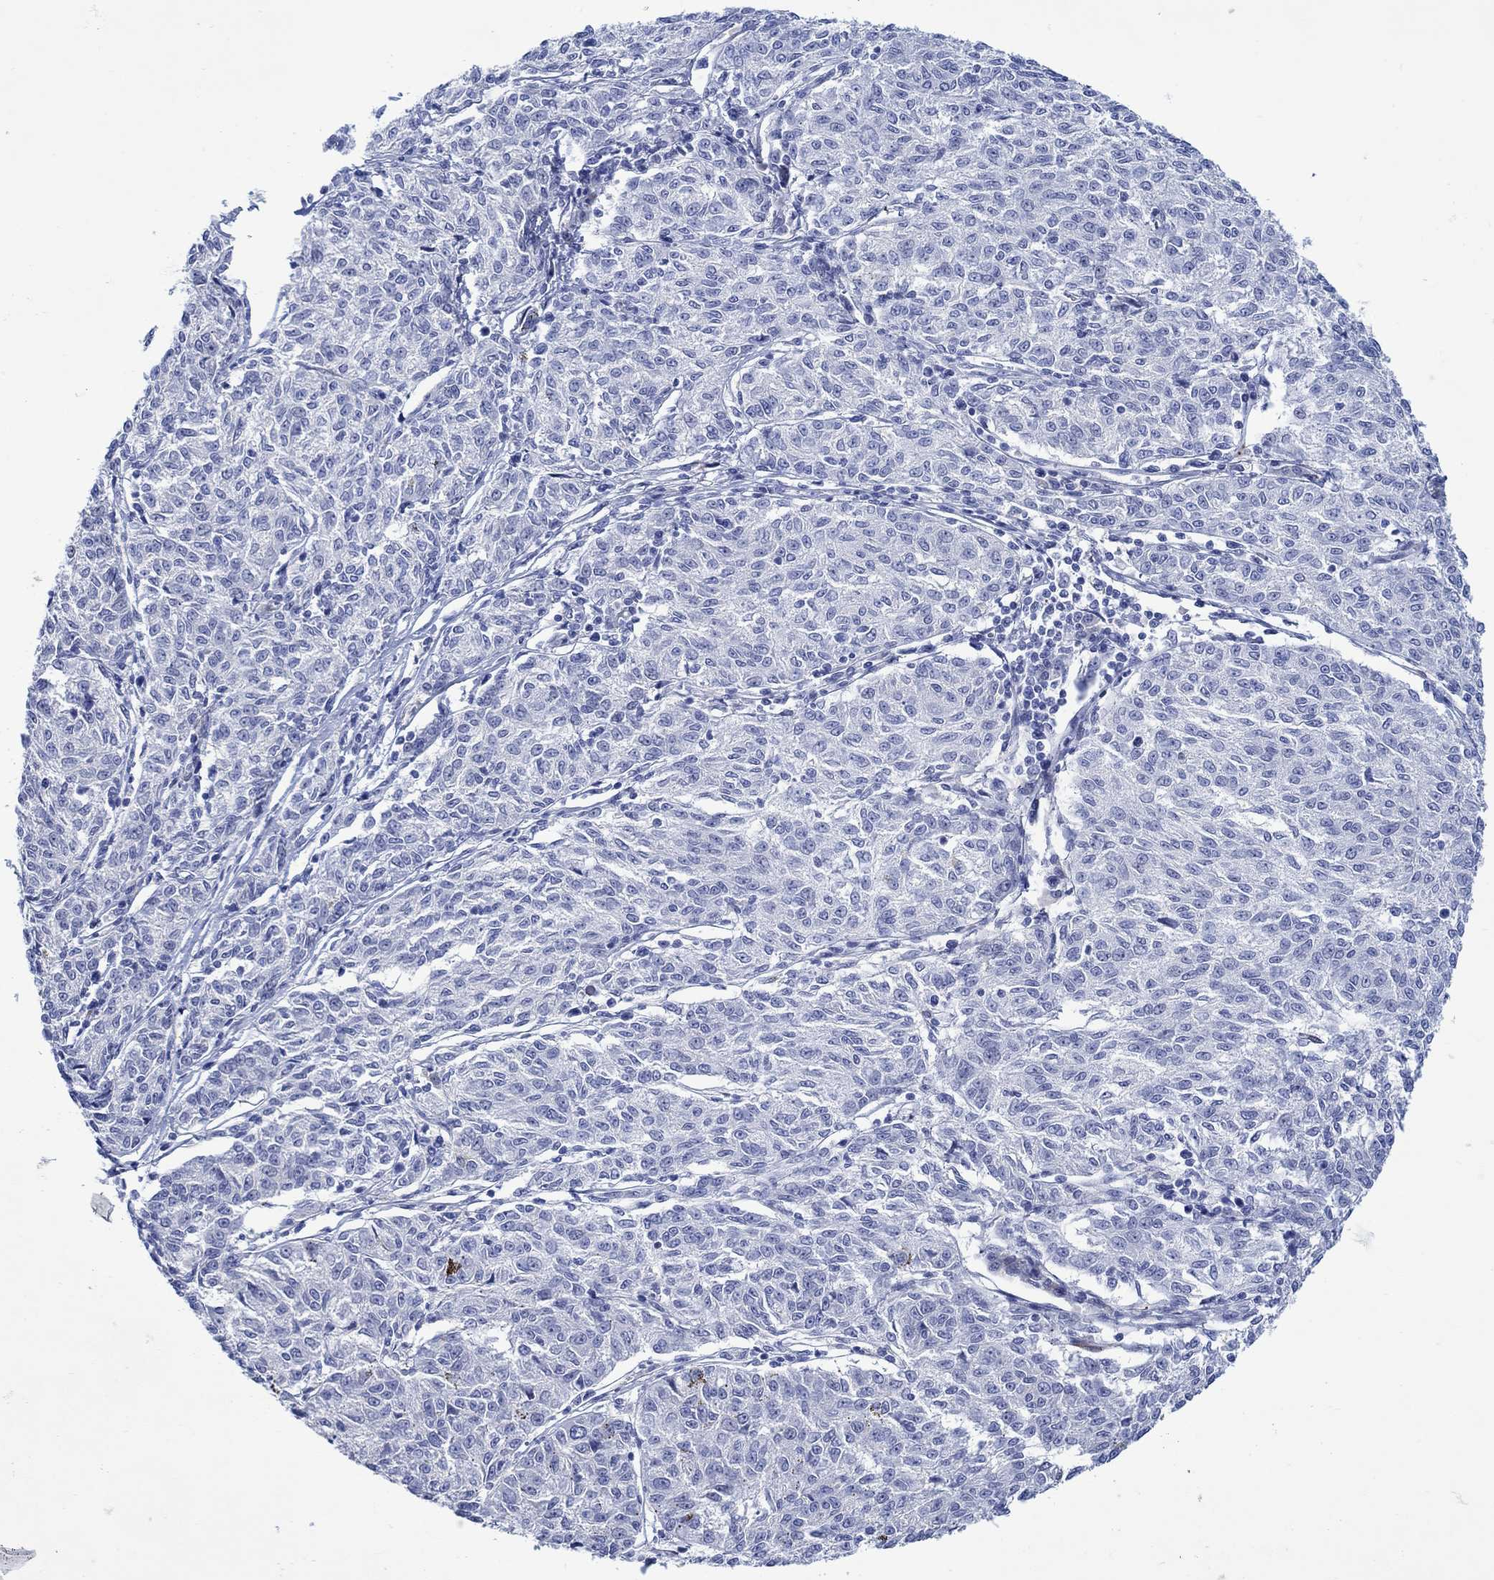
{"staining": {"intensity": "negative", "quantity": "none", "location": "none"}, "tissue": "melanoma", "cell_type": "Tumor cells", "image_type": "cancer", "snomed": [{"axis": "morphology", "description": "Malignant melanoma, NOS"}, {"axis": "topography", "description": "Skin"}], "caption": "The immunohistochemistry micrograph has no significant positivity in tumor cells of malignant melanoma tissue. The staining was performed using DAB to visualize the protein expression in brown, while the nuclei were stained in blue with hematoxylin (Magnification: 20x).", "gene": "KSR2", "patient": {"sex": "female", "age": 72}}